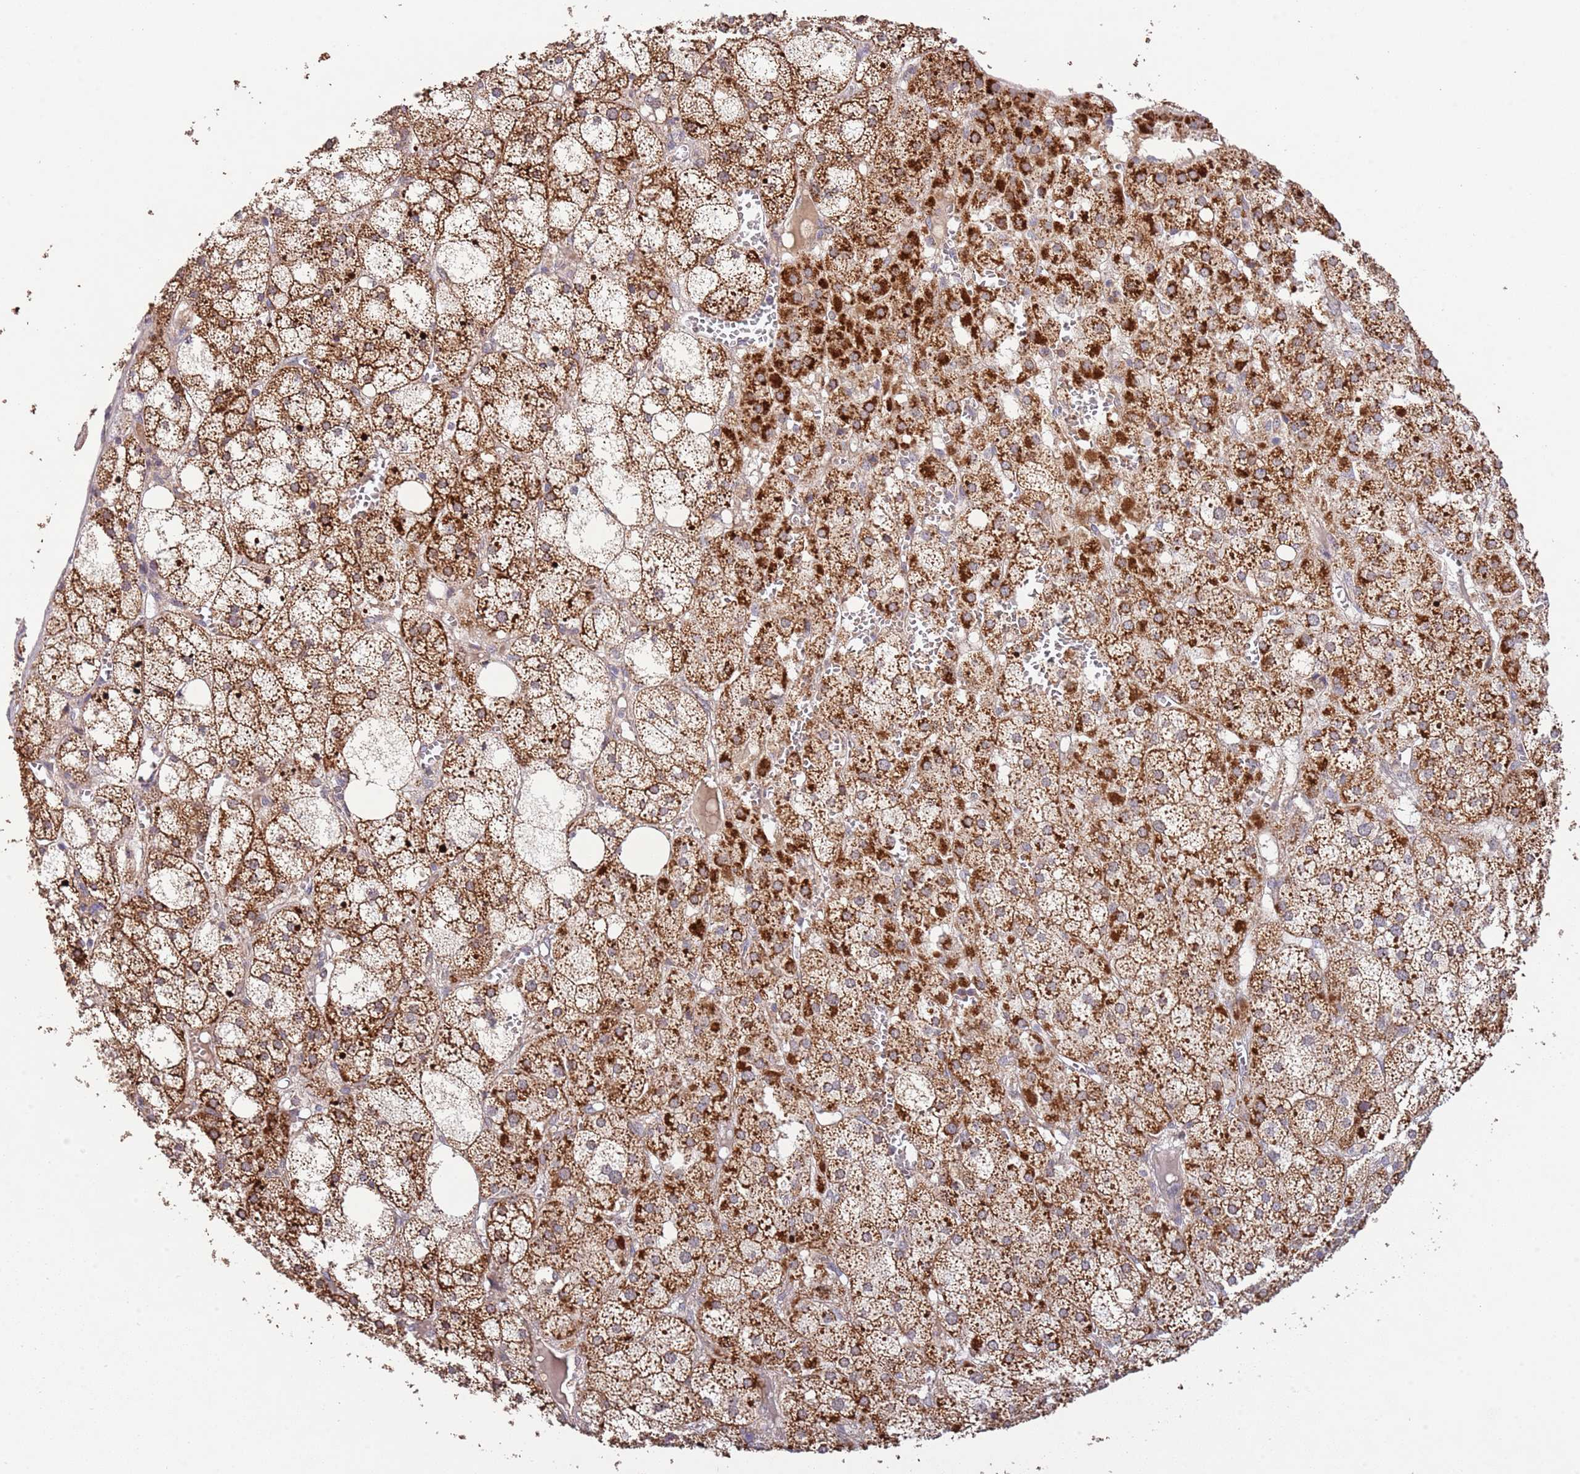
{"staining": {"intensity": "strong", "quantity": ">75%", "location": "cytoplasmic/membranous"}, "tissue": "adrenal gland", "cell_type": "Glandular cells", "image_type": "normal", "snomed": [{"axis": "morphology", "description": "Normal tissue, NOS"}, {"axis": "topography", "description": "Adrenal gland"}], "caption": "An immunohistochemistry (IHC) image of normal tissue is shown. Protein staining in brown labels strong cytoplasmic/membranous positivity in adrenal gland within glandular cells.", "gene": "IVD", "patient": {"sex": "female", "age": 61}}